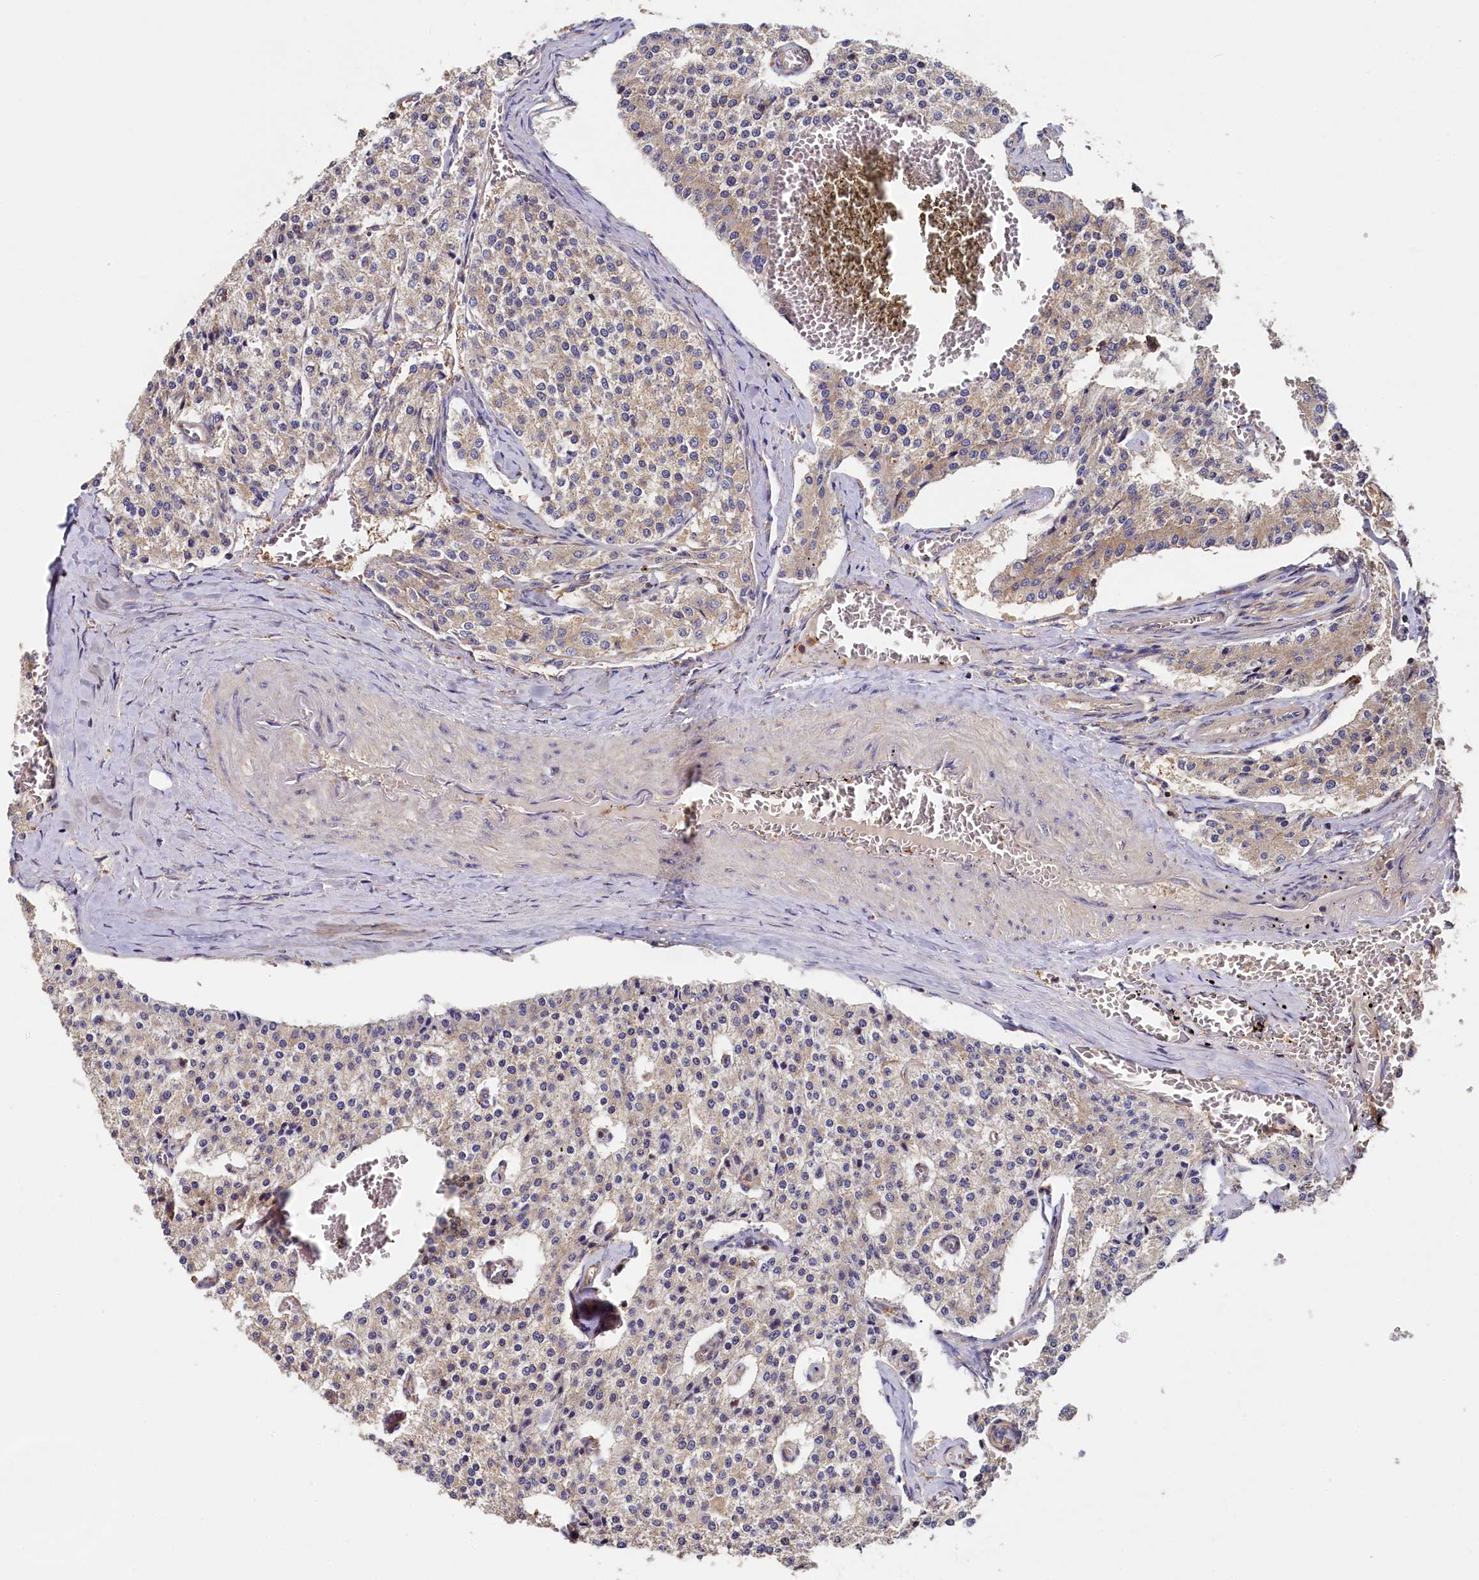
{"staining": {"intensity": "weak", "quantity": "<25%", "location": "cytoplasmic/membranous"}, "tissue": "carcinoid", "cell_type": "Tumor cells", "image_type": "cancer", "snomed": [{"axis": "morphology", "description": "Carcinoid, malignant, NOS"}, {"axis": "topography", "description": "Colon"}], "caption": "Tumor cells are negative for protein expression in human malignant carcinoid.", "gene": "PPIP5K1", "patient": {"sex": "female", "age": 52}}